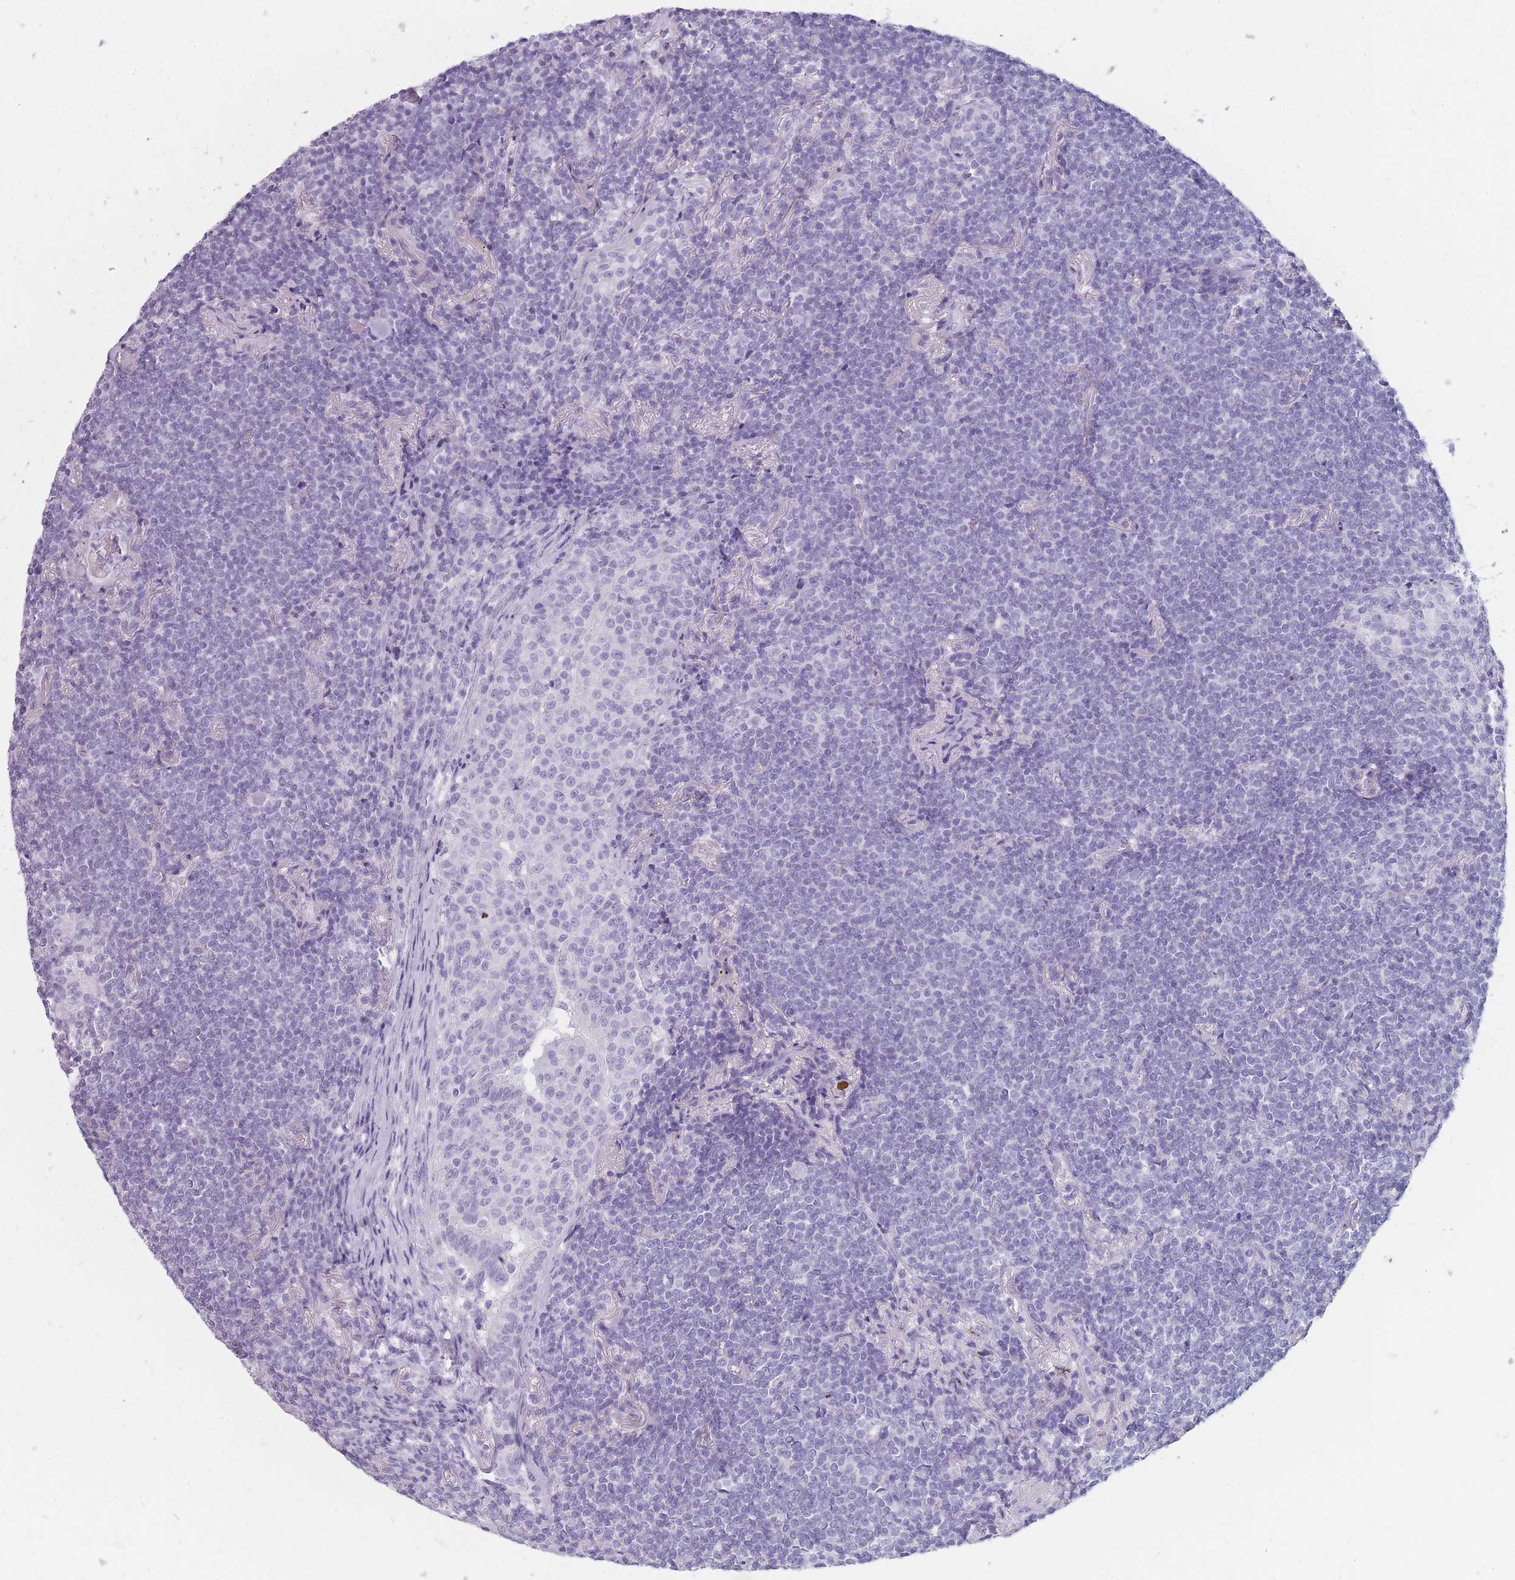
{"staining": {"intensity": "negative", "quantity": "none", "location": "none"}, "tissue": "lymphoma", "cell_type": "Tumor cells", "image_type": "cancer", "snomed": [{"axis": "morphology", "description": "Malignant lymphoma, non-Hodgkin's type, Low grade"}, {"axis": "topography", "description": "Lung"}], "caption": "IHC image of neoplastic tissue: human malignant lymphoma, non-Hodgkin's type (low-grade) stained with DAB (3,3'-diaminobenzidine) reveals no significant protein expression in tumor cells. (Brightfield microscopy of DAB immunohistochemistry (IHC) at high magnification).", "gene": "CCNO", "patient": {"sex": "female", "age": 71}}